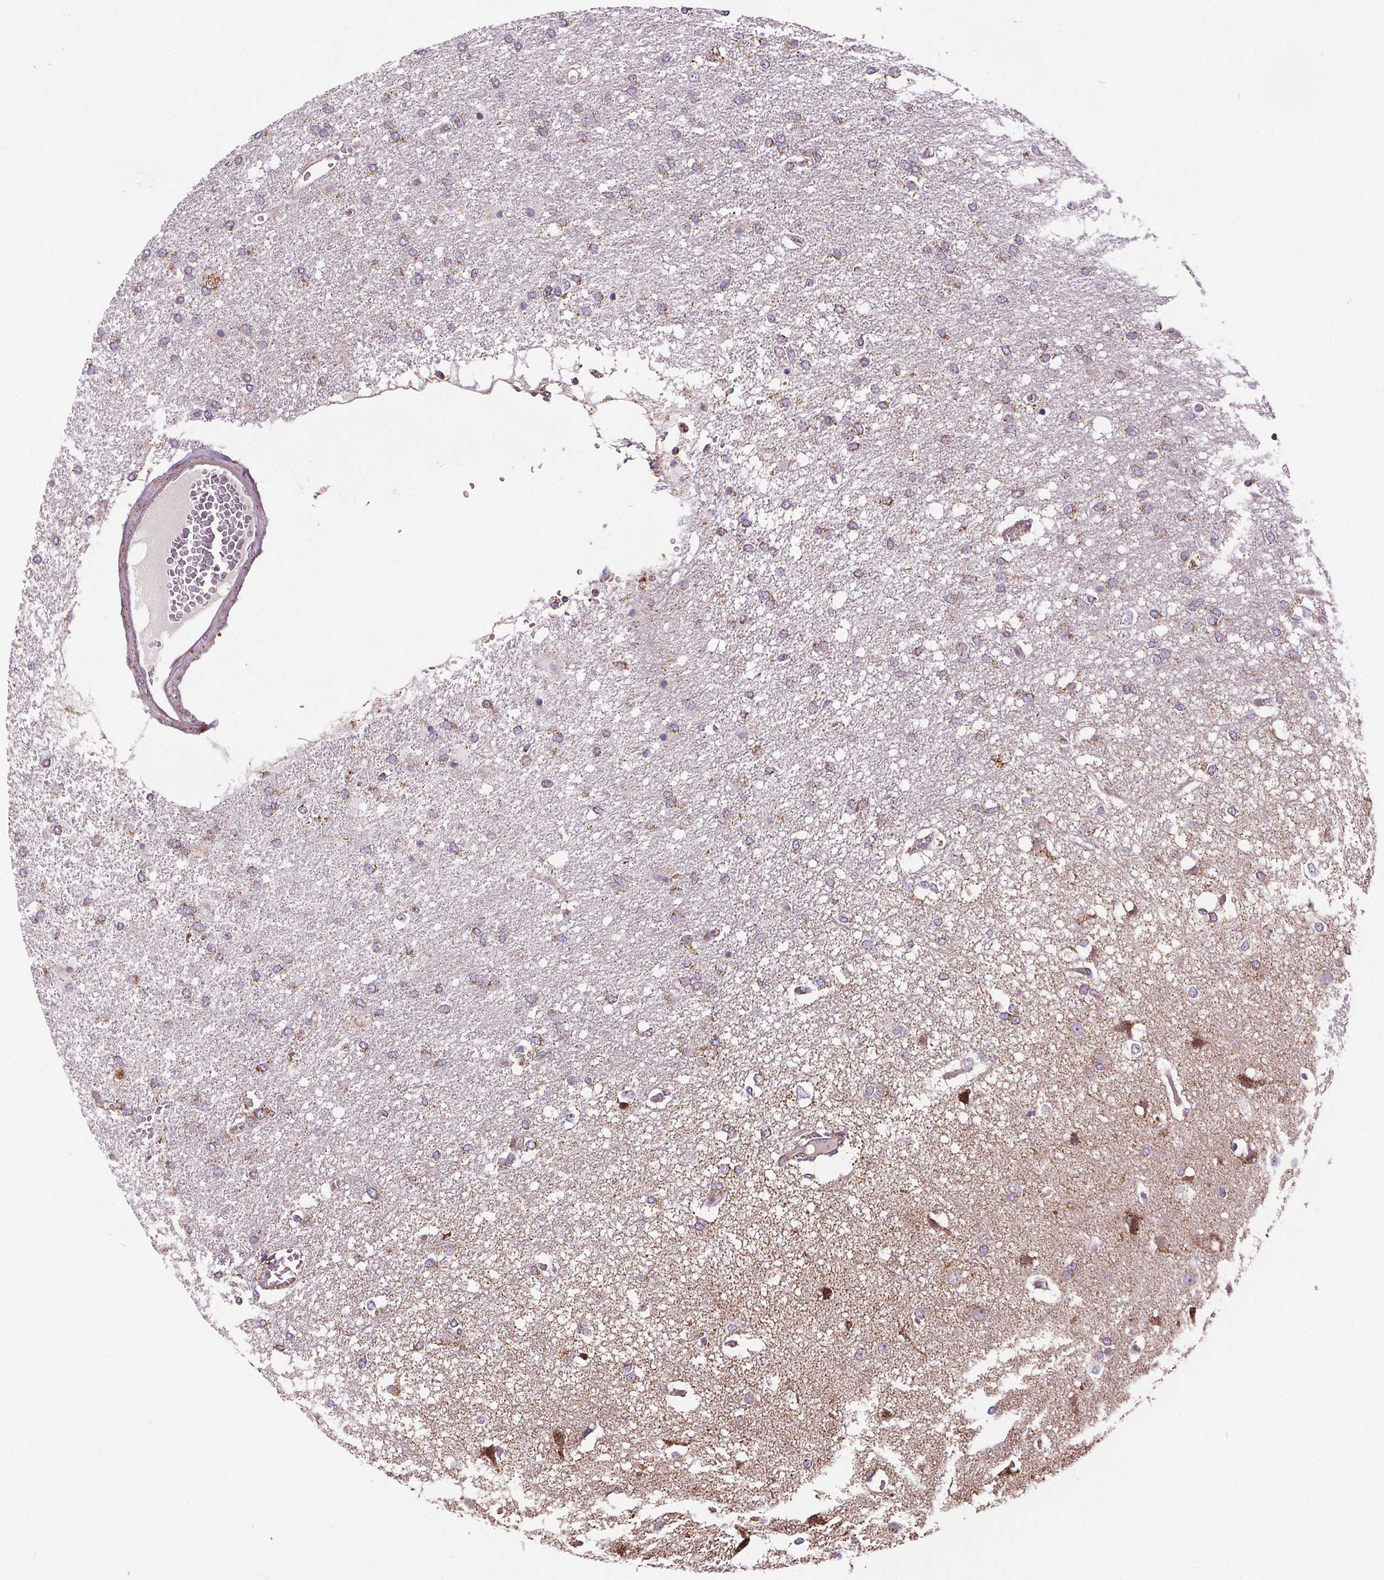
{"staining": {"intensity": "weak", "quantity": "25%-75%", "location": "cytoplasmic/membranous"}, "tissue": "glioma", "cell_type": "Tumor cells", "image_type": "cancer", "snomed": [{"axis": "morphology", "description": "Glioma, malignant, High grade"}, {"axis": "topography", "description": "Brain"}], "caption": "Brown immunohistochemical staining in human malignant glioma (high-grade) exhibits weak cytoplasmic/membranous expression in about 25%-75% of tumor cells.", "gene": "SUCLA2", "patient": {"sex": "female", "age": 61}}